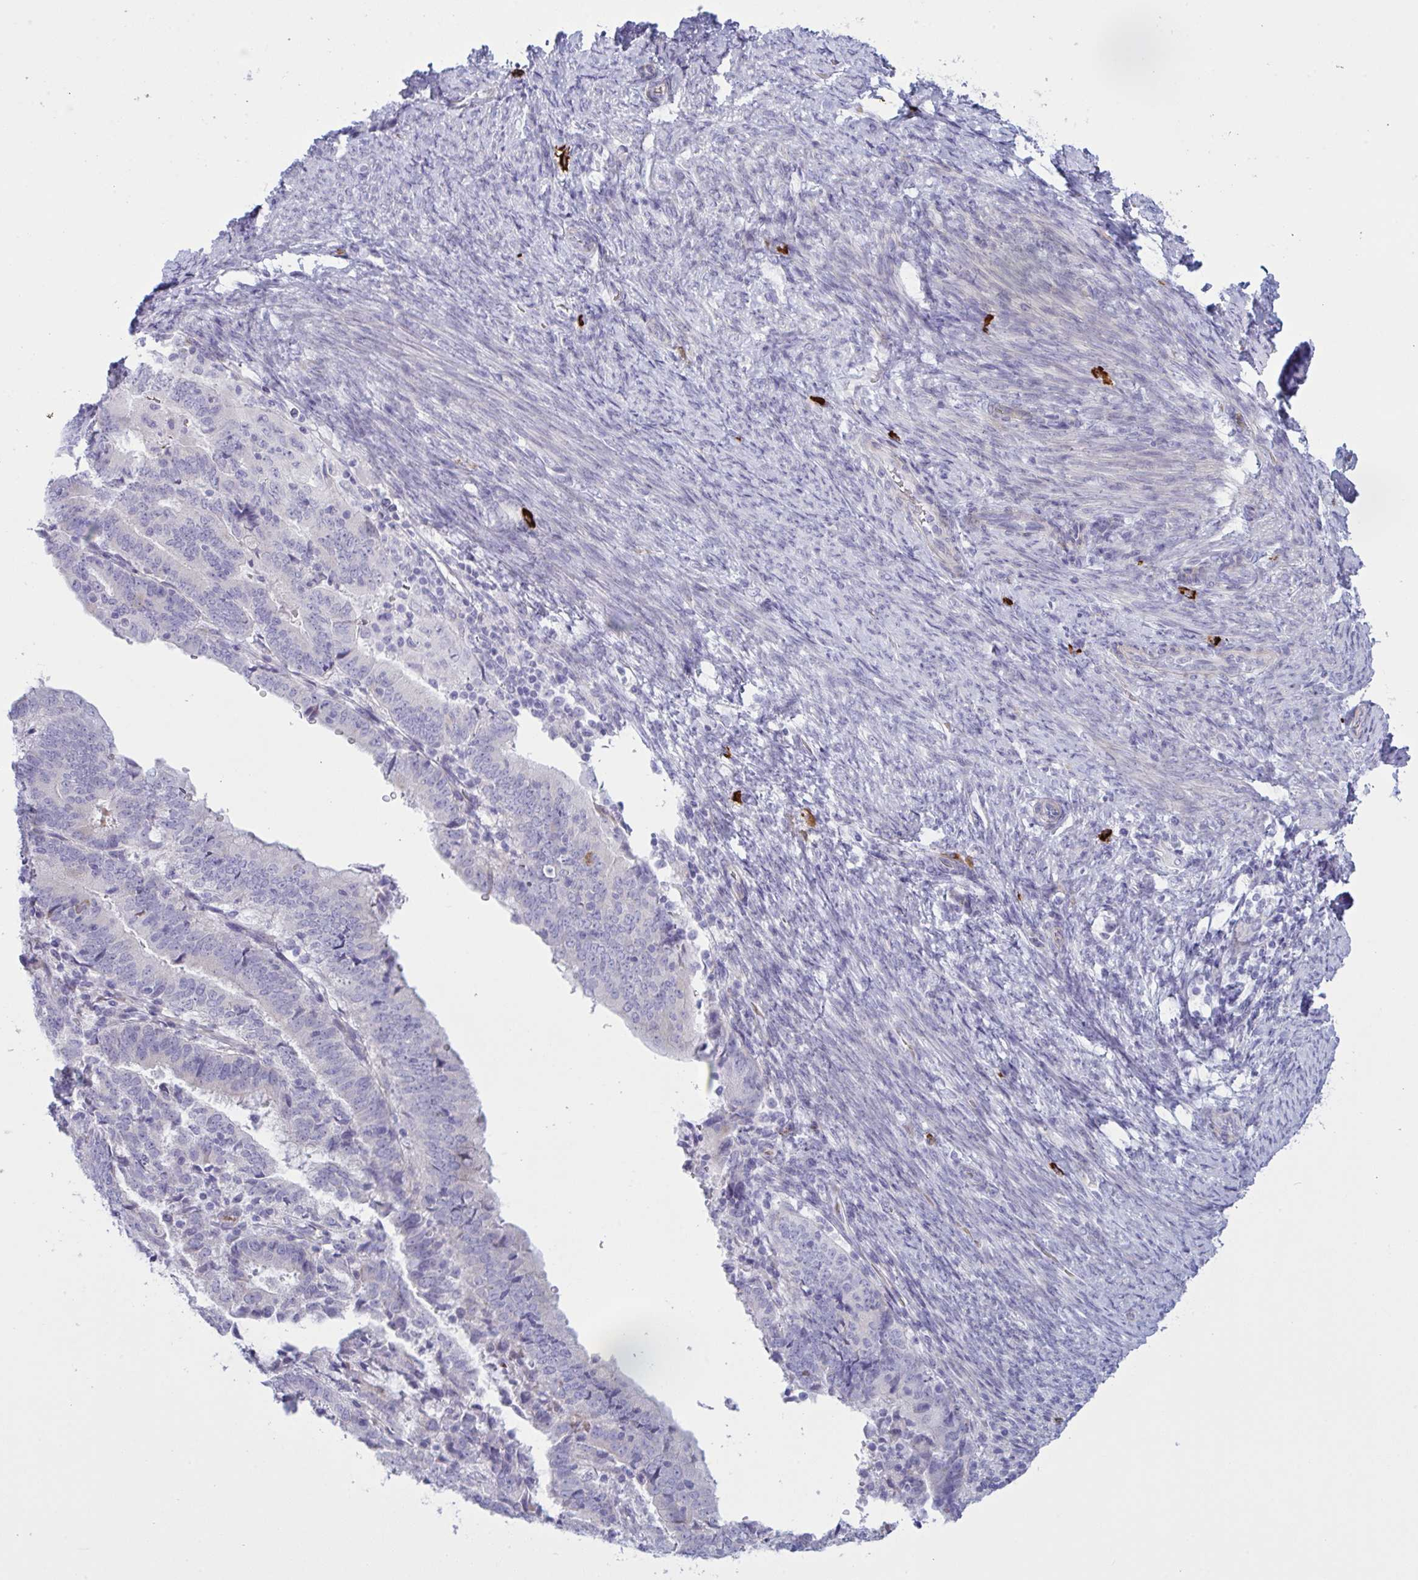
{"staining": {"intensity": "negative", "quantity": "none", "location": "none"}, "tissue": "endometrial cancer", "cell_type": "Tumor cells", "image_type": "cancer", "snomed": [{"axis": "morphology", "description": "Adenocarcinoma, NOS"}, {"axis": "topography", "description": "Endometrium"}], "caption": "The histopathology image shows no staining of tumor cells in endometrial adenocarcinoma.", "gene": "ZNF684", "patient": {"sex": "female", "age": 70}}